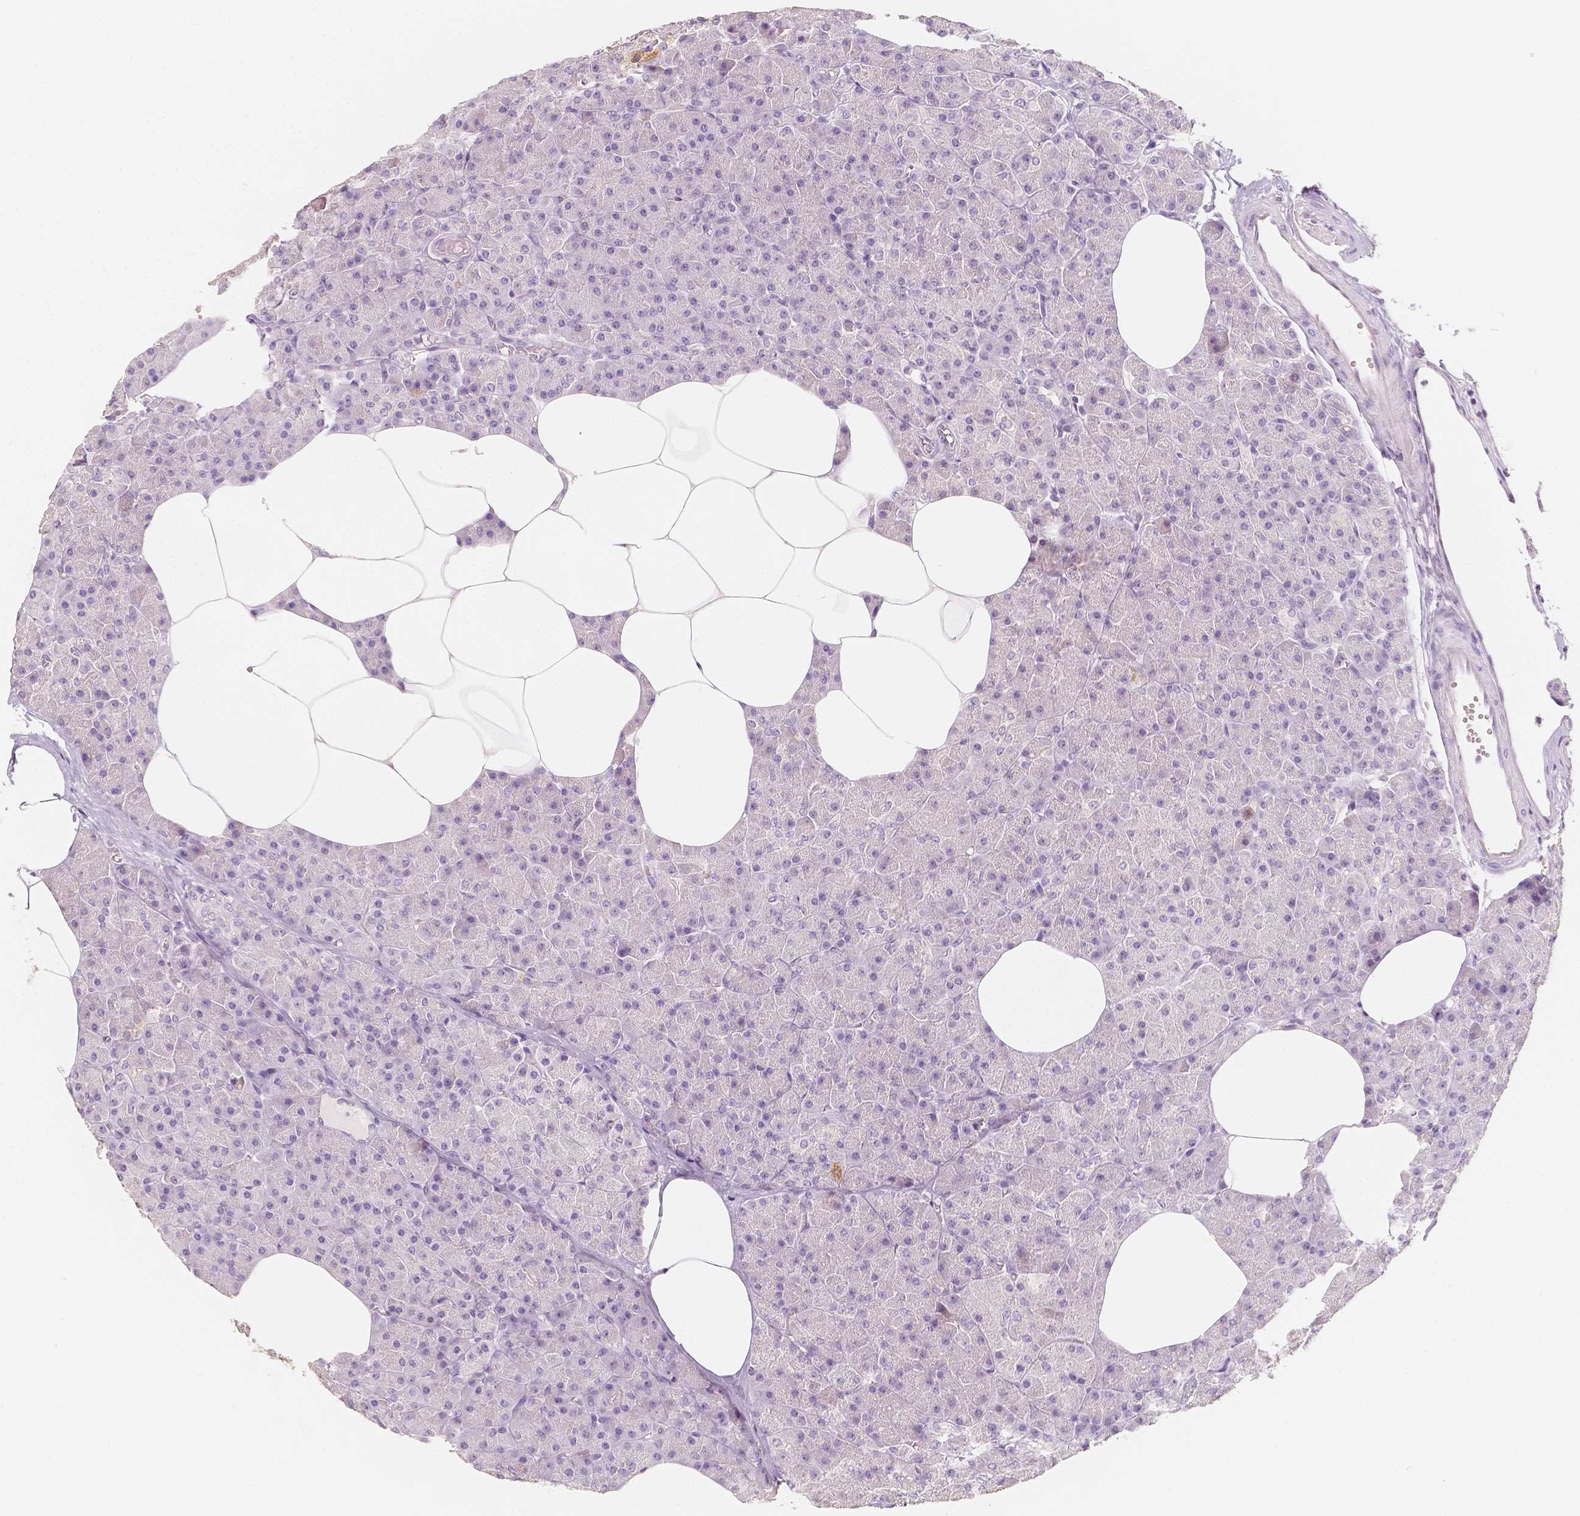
{"staining": {"intensity": "negative", "quantity": "none", "location": "none"}, "tissue": "pancreas", "cell_type": "Exocrine glandular cells", "image_type": "normal", "snomed": [{"axis": "morphology", "description": "Normal tissue, NOS"}, {"axis": "topography", "description": "Pancreas"}], "caption": "Exocrine glandular cells show no significant expression in normal pancreas.", "gene": "NECAB2", "patient": {"sex": "female", "age": 45}}